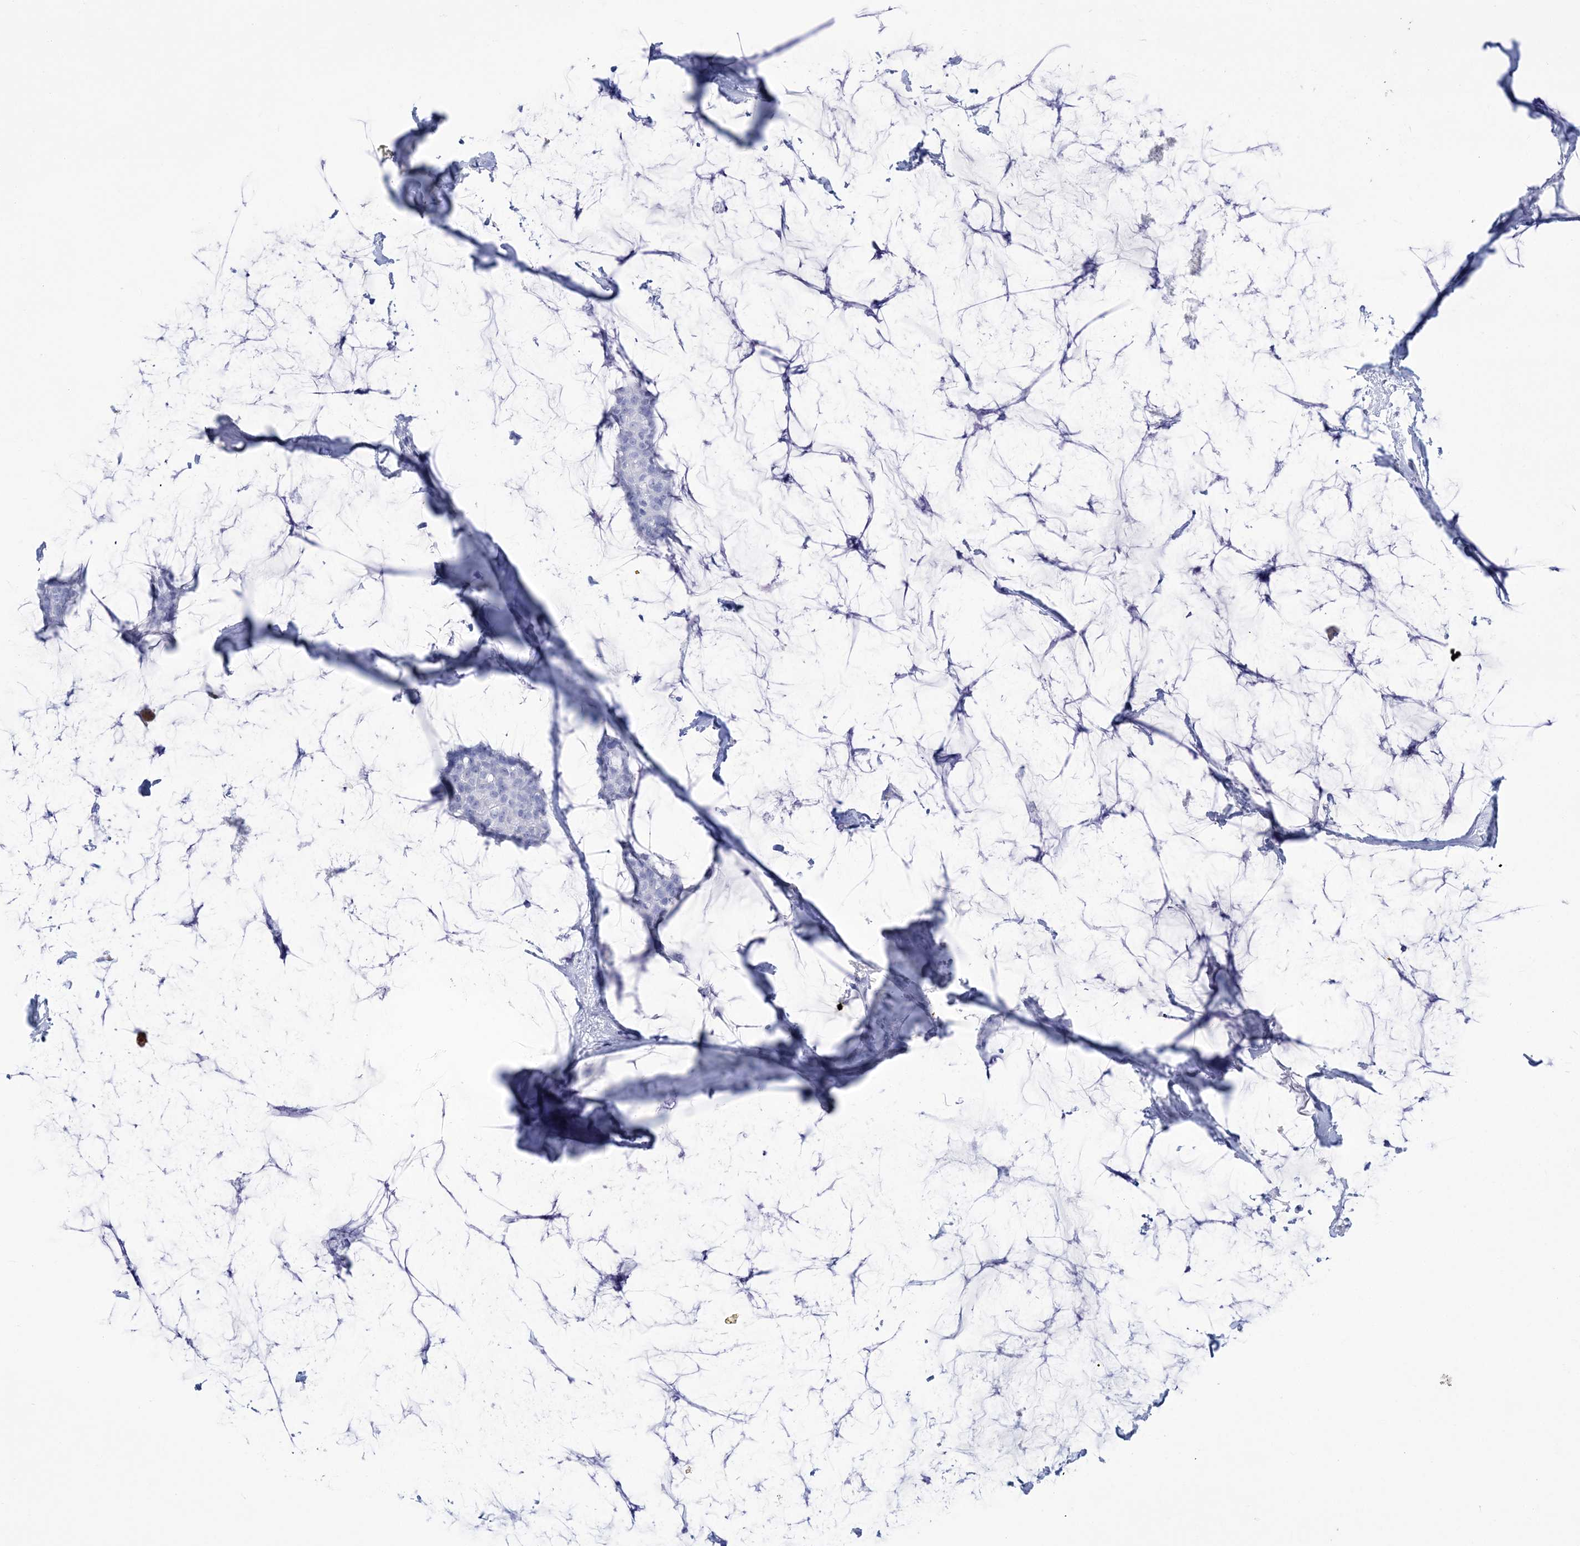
{"staining": {"intensity": "negative", "quantity": "none", "location": "none"}, "tissue": "breast cancer", "cell_type": "Tumor cells", "image_type": "cancer", "snomed": [{"axis": "morphology", "description": "Duct carcinoma"}, {"axis": "topography", "description": "Breast"}], "caption": "Immunohistochemical staining of intraductal carcinoma (breast) demonstrates no significant expression in tumor cells.", "gene": "RBP2", "patient": {"sex": "female", "age": 93}}